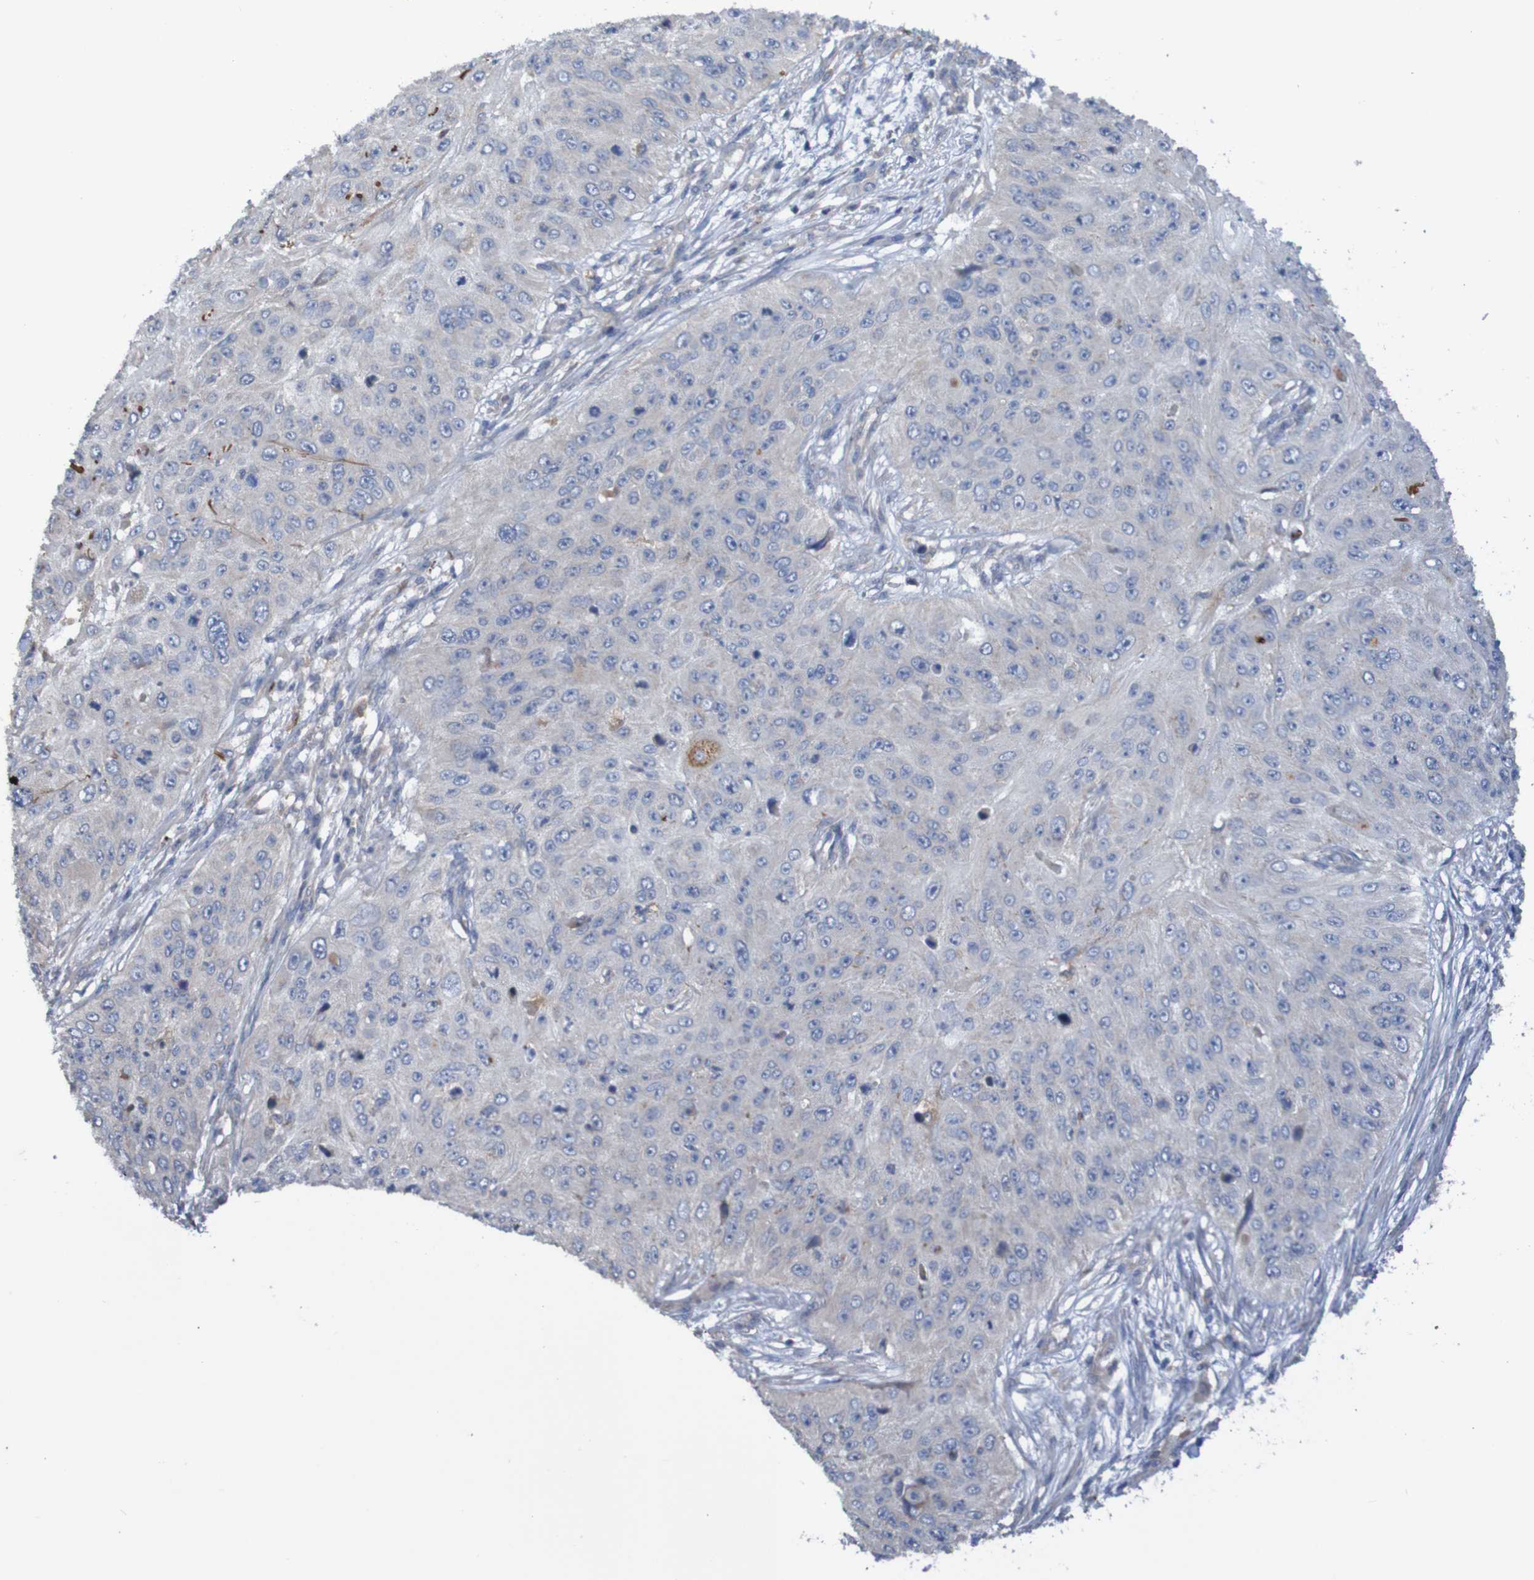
{"staining": {"intensity": "negative", "quantity": "none", "location": "none"}, "tissue": "skin cancer", "cell_type": "Tumor cells", "image_type": "cancer", "snomed": [{"axis": "morphology", "description": "Squamous cell carcinoma, NOS"}, {"axis": "topography", "description": "Skin"}], "caption": "A high-resolution image shows immunohistochemistry (IHC) staining of skin cancer, which demonstrates no significant expression in tumor cells.", "gene": "PHYH", "patient": {"sex": "female", "age": 80}}